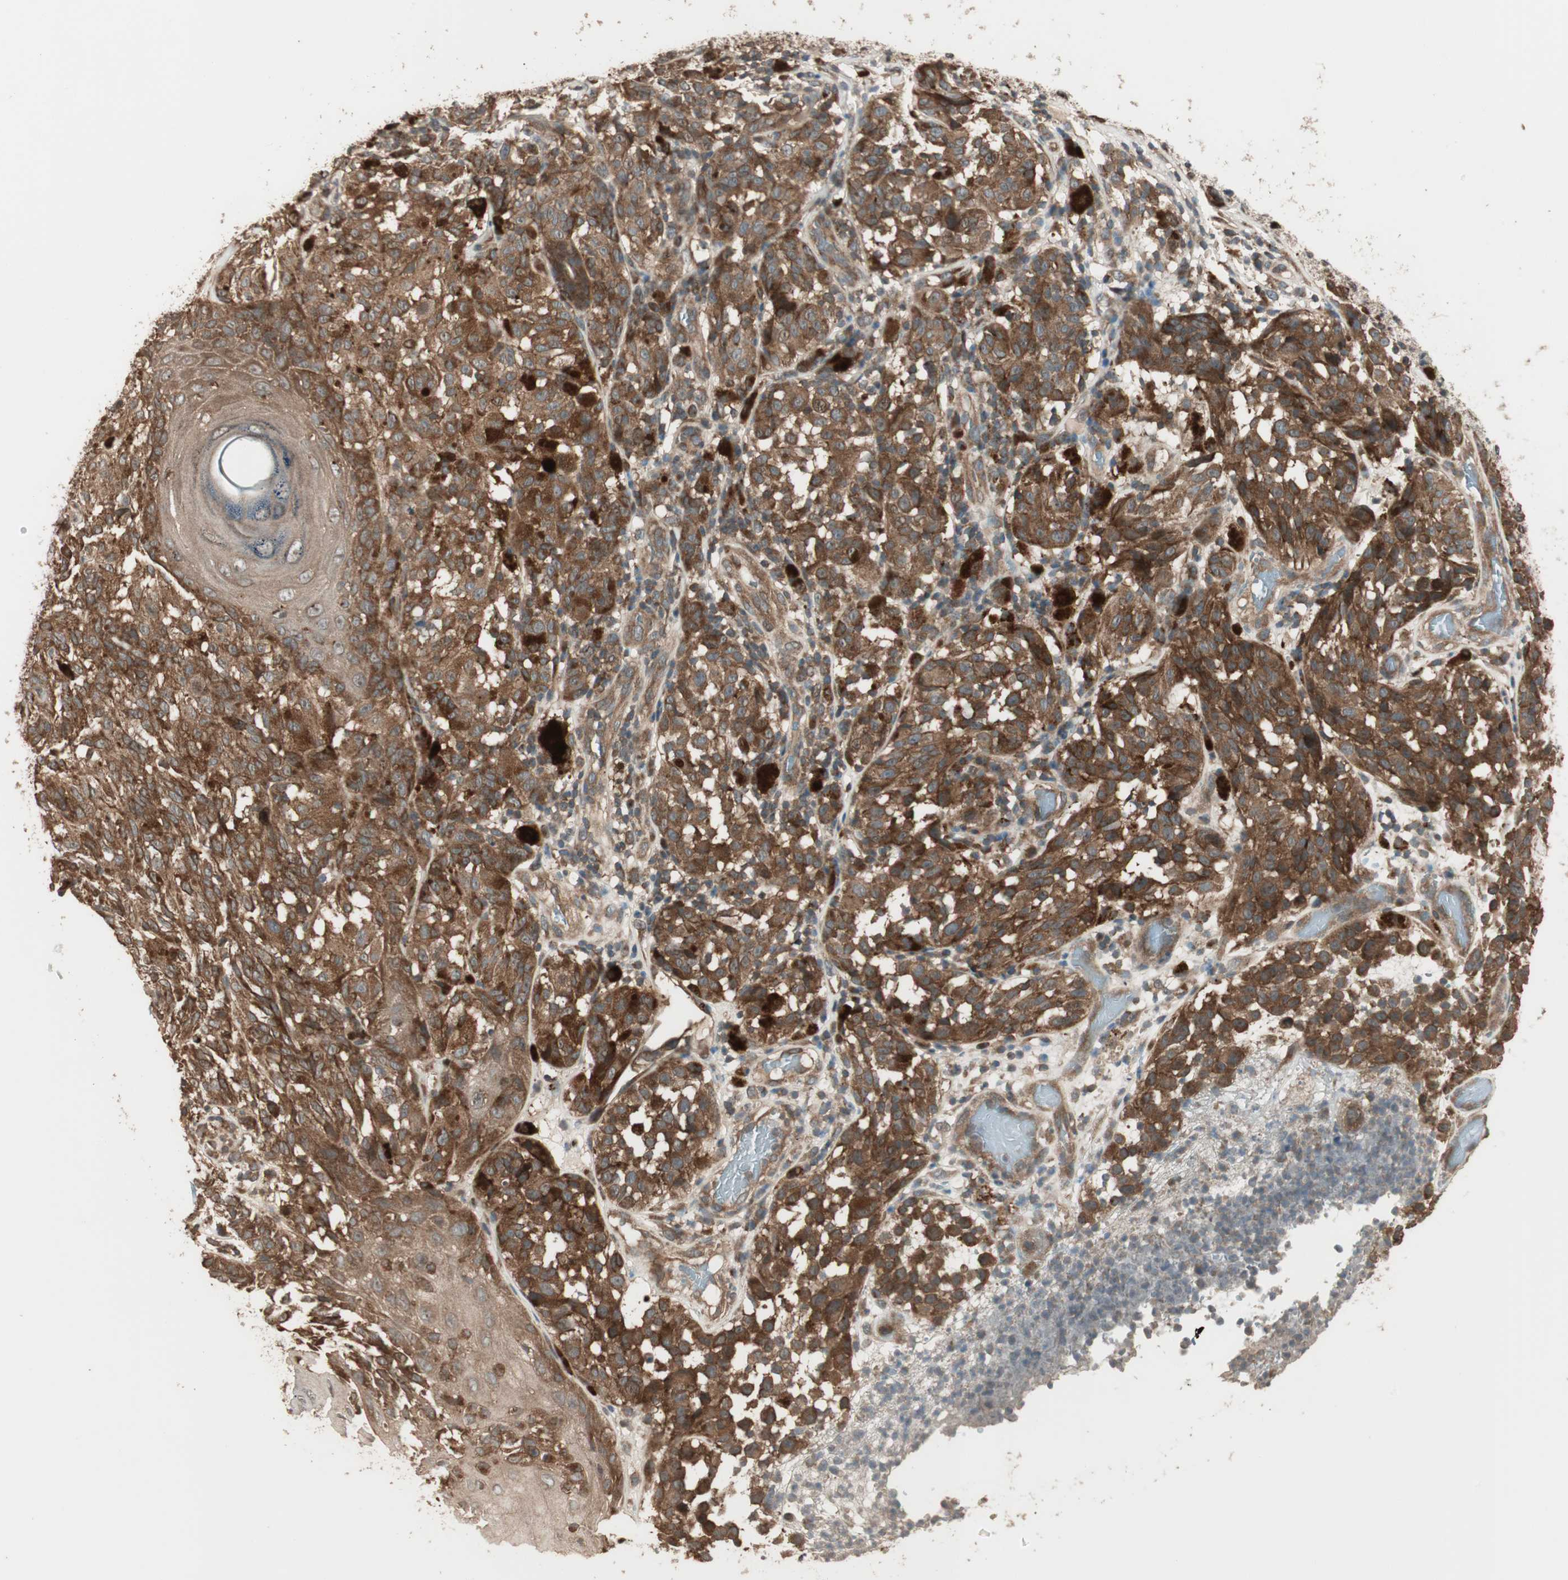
{"staining": {"intensity": "strong", "quantity": ">75%", "location": "cytoplasmic/membranous"}, "tissue": "melanoma", "cell_type": "Tumor cells", "image_type": "cancer", "snomed": [{"axis": "morphology", "description": "Malignant melanoma, NOS"}, {"axis": "topography", "description": "Skin"}], "caption": "Malignant melanoma was stained to show a protein in brown. There is high levels of strong cytoplasmic/membranous staining in about >75% of tumor cells.", "gene": "CNOT4", "patient": {"sex": "female", "age": 46}}